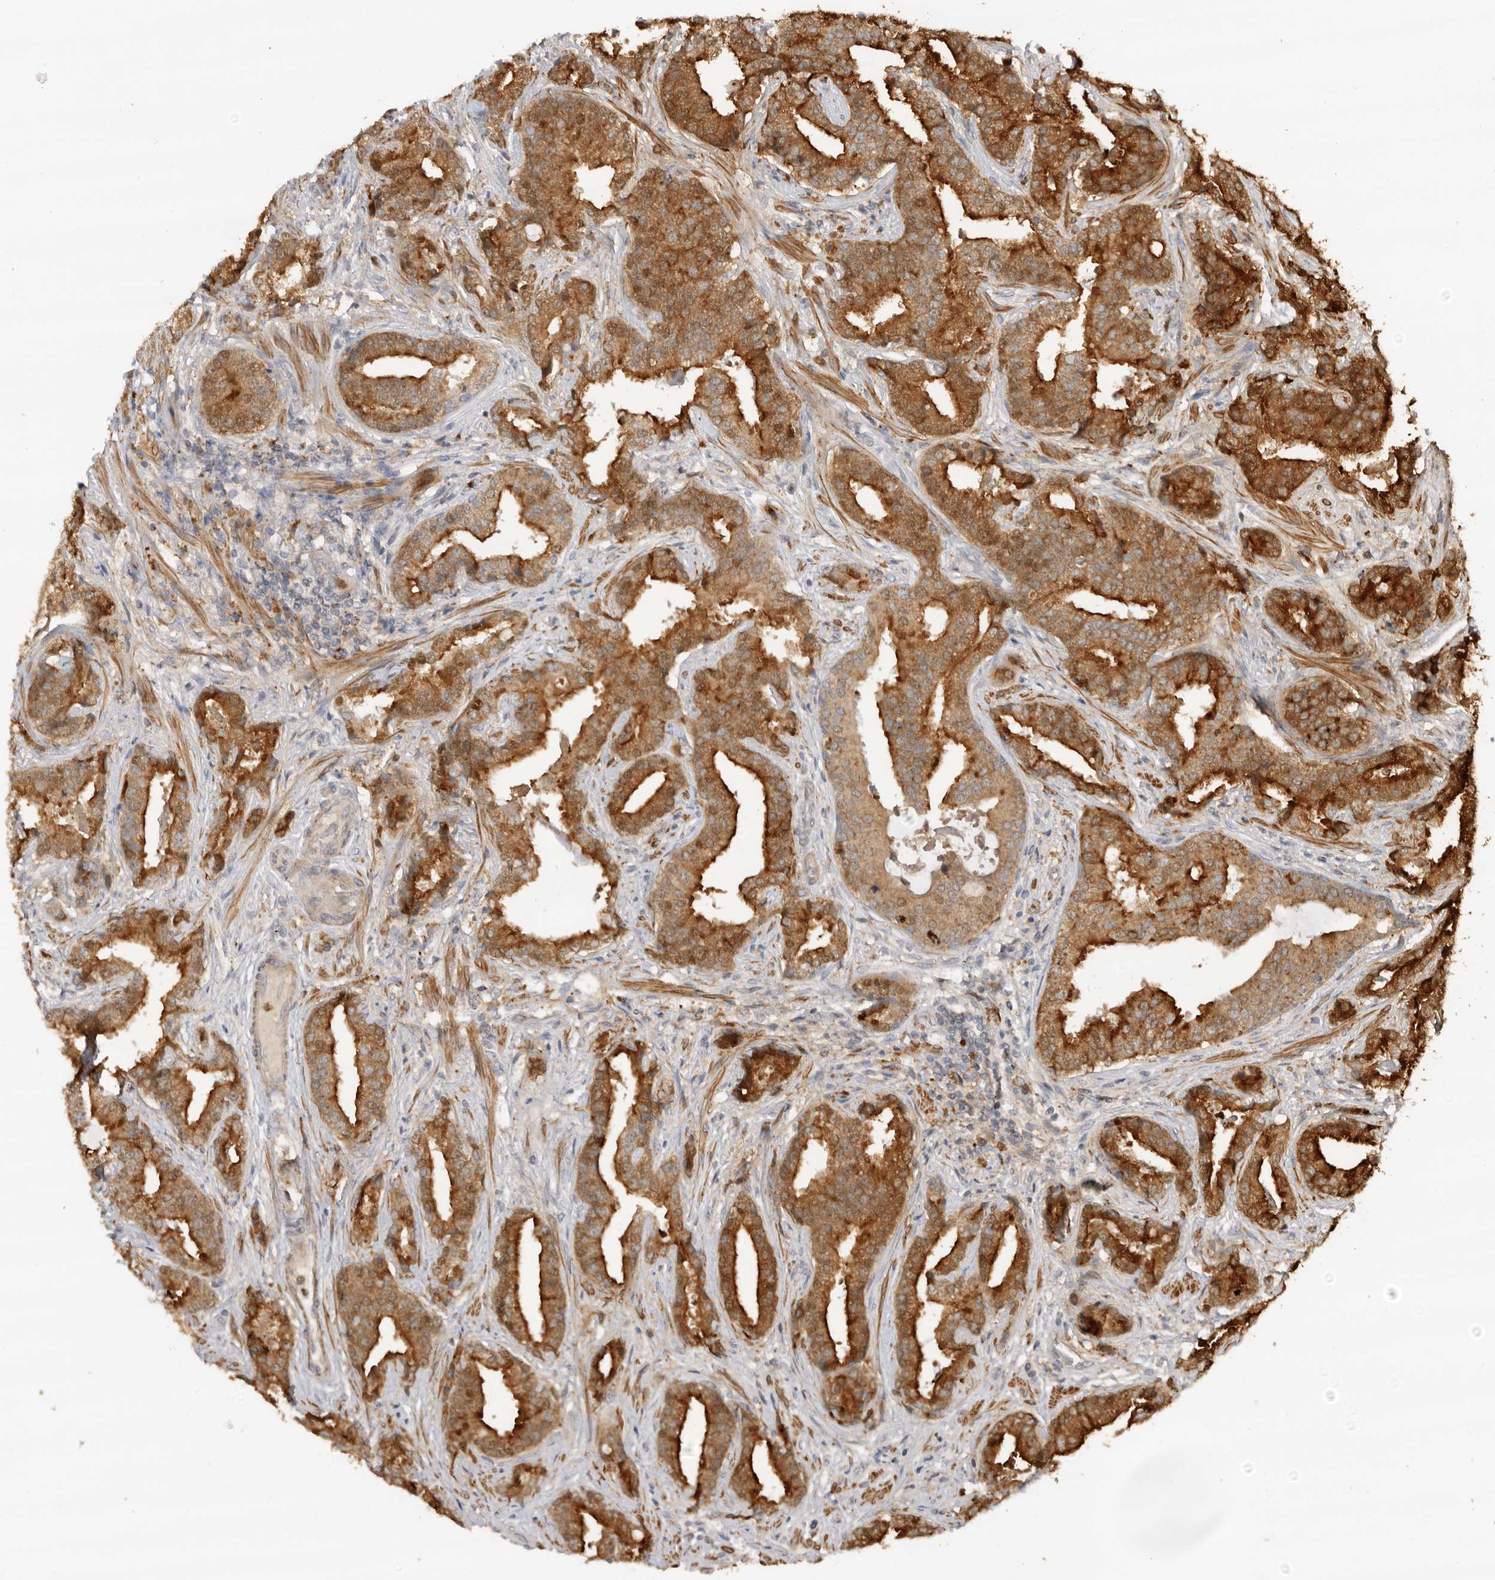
{"staining": {"intensity": "strong", "quantity": ">75%", "location": "cytoplasmic/membranous,nuclear"}, "tissue": "prostate cancer", "cell_type": "Tumor cells", "image_type": "cancer", "snomed": [{"axis": "morphology", "description": "Adenocarcinoma, Low grade"}, {"axis": "topography", "description": "Prostate"}], "caption": "This is an image of immunohistochemistry staining of low-grade adenocarcinoma (prostate), which shows strong staining in the cytoplasmic/membranous and nuclear of tumor cells.", "gene": "GNE", "patient": {"sex": "male", "age": 67}}